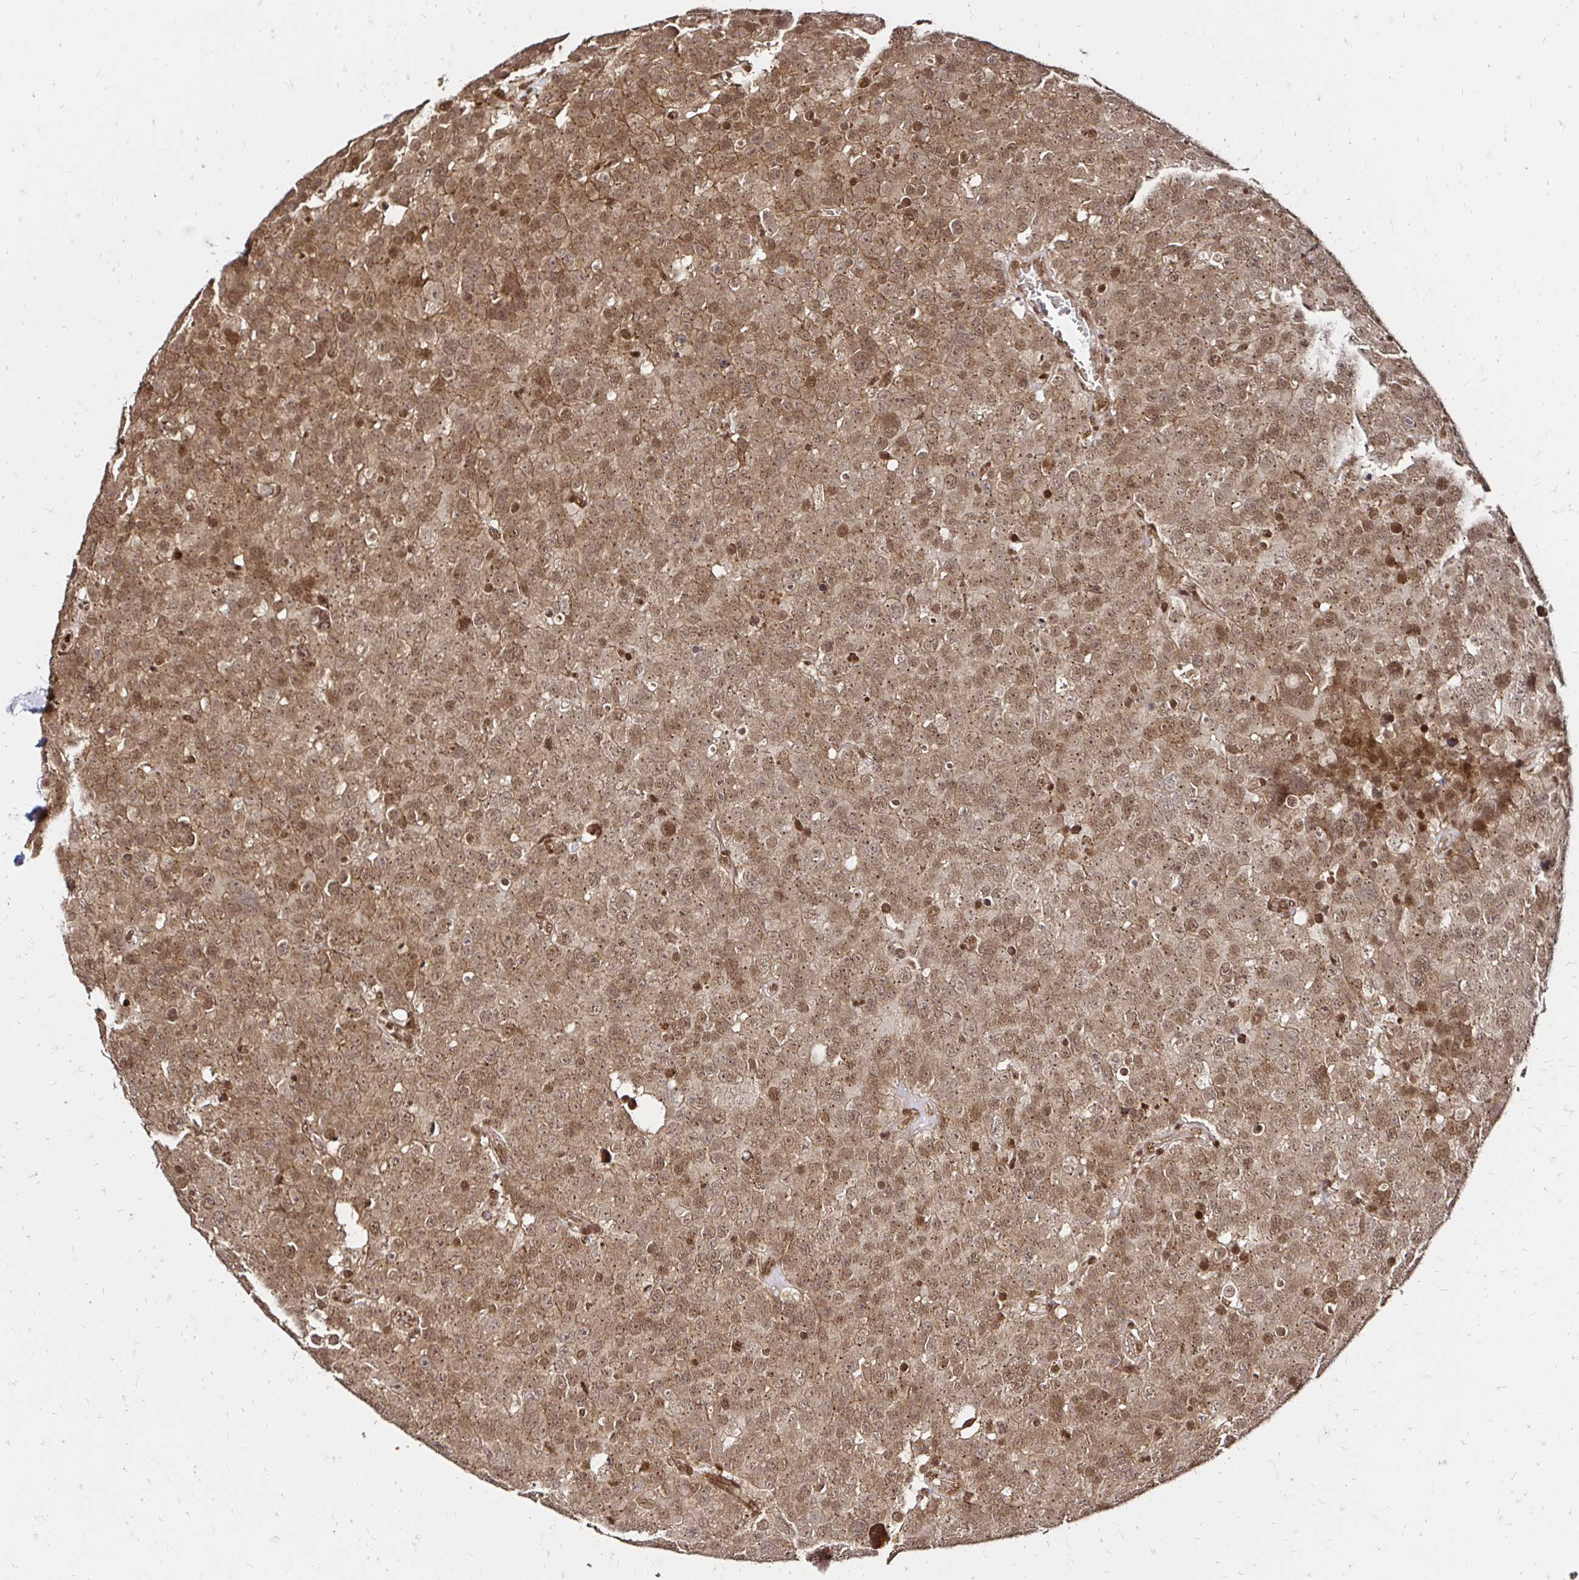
{"staining": {"intensity": "moderate", "quantity": ">75%", "location": "cytoplasmic/membranous,nuclear"}, "tissue": "testis cancer", "cell_type": "Tumor cells", "image_type": "cancer", "snomed": [{"axis": "morphology", "description": "Seminoma, NOS"}, {"axis": "topography", "description": "Testis"}], "caption": "Brown immunohistochemical staining in human testis cancer (seminoma) shows moderate cytoplasmic/membranous and nuclear staining in approximately >75% of tumor cells.", "gene": "GLYR1", "patient": {"sex": "male", "age": 71}}